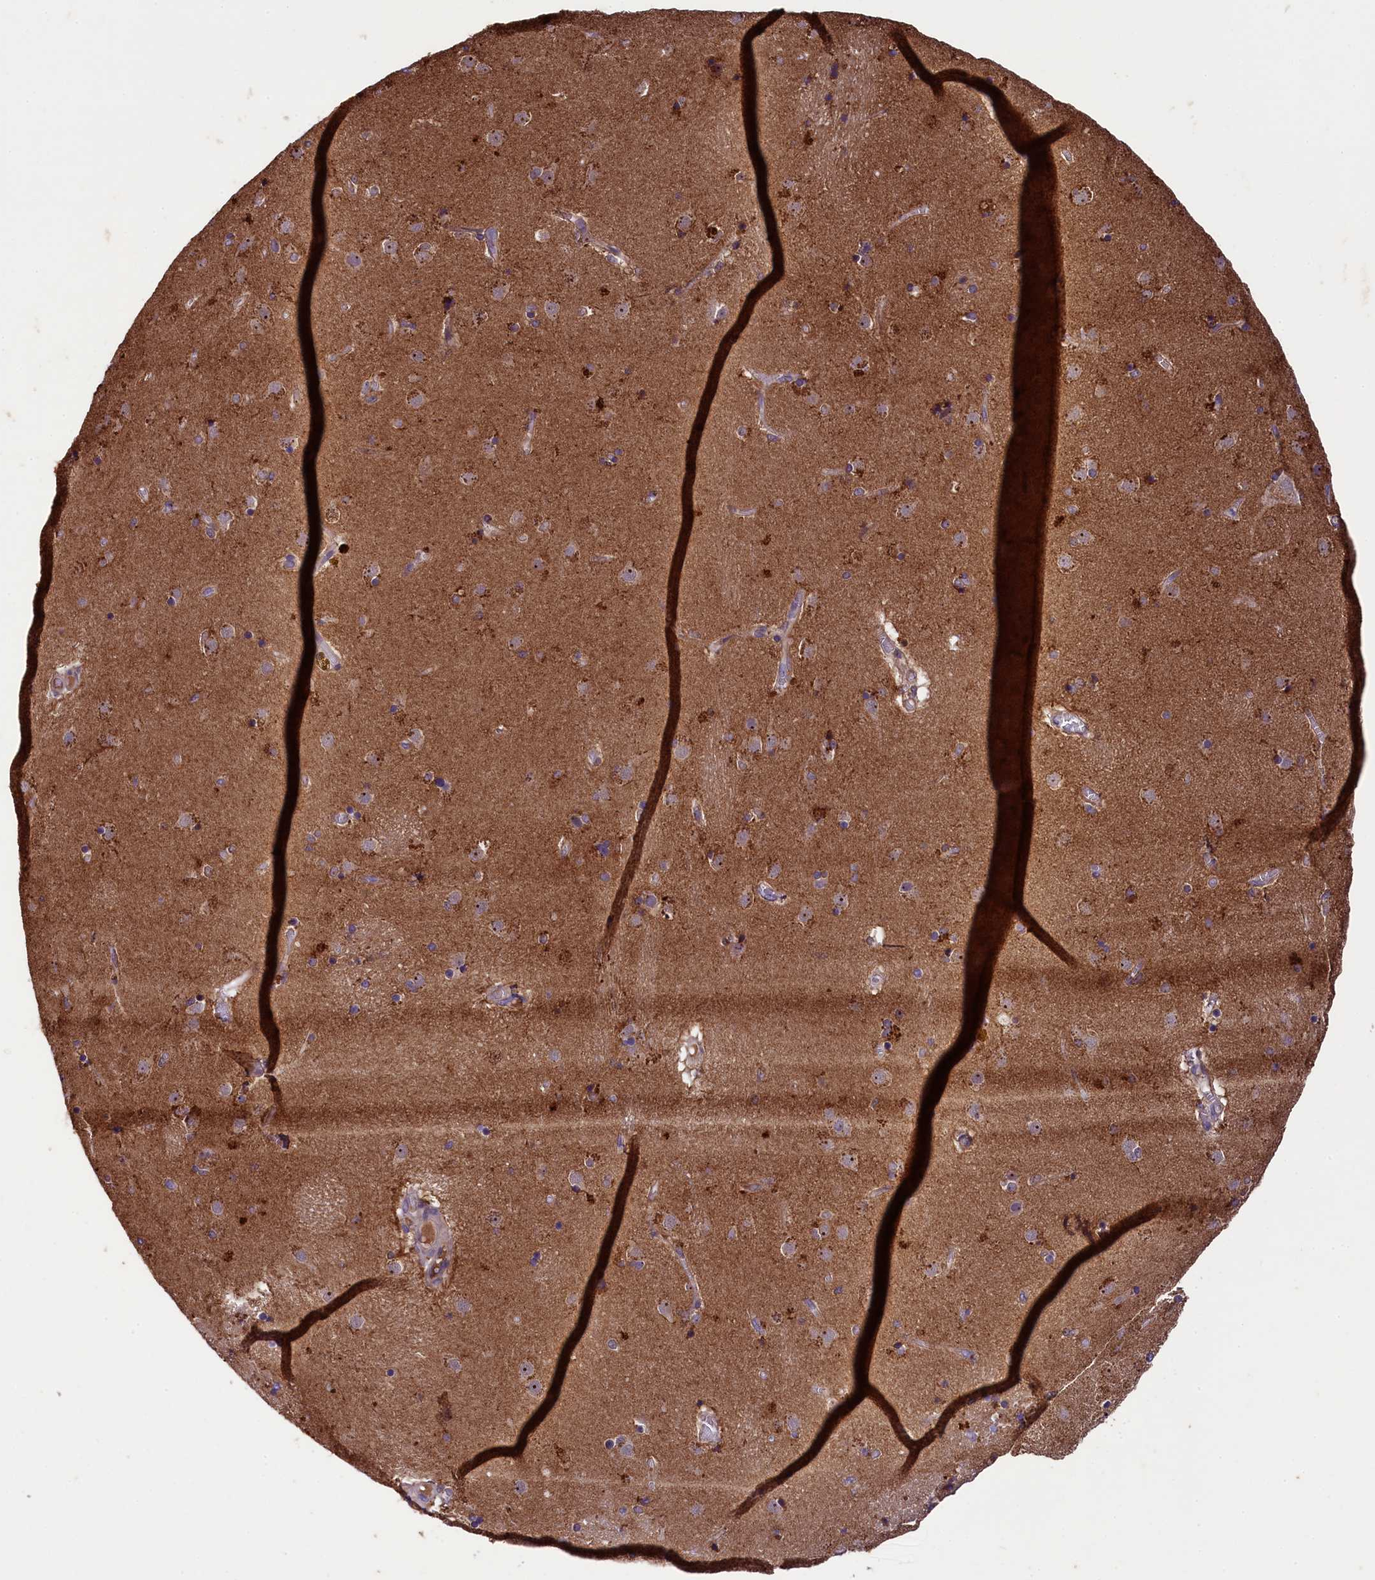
{"staining": {"intensity": "moderate", "quantity": "25%-75%", "location": "cytoplasmic/membranous"}, "tissue": "caudate", "cell_type": "Glial cells", "image_type": "normal", "snomed": [{"axis": "morphology", "description": "Normal tissue, NOS"}, {"axis": "topography", "description": "Lateral ventricle wall"}], "caption": "Caudate stained with immunohistochemistry exhibits moderate cytoplasmic/membranous expression in about 25%-75% of glial cells. The staining is performed using DAB (3,3'-diaminobenzidine) brown chromogen to label protein expression. The nuclei are counter-stained blue using hematoxylin.", "gene": "PLXNB1", "patient": {"sex": "male", "age": 70}}